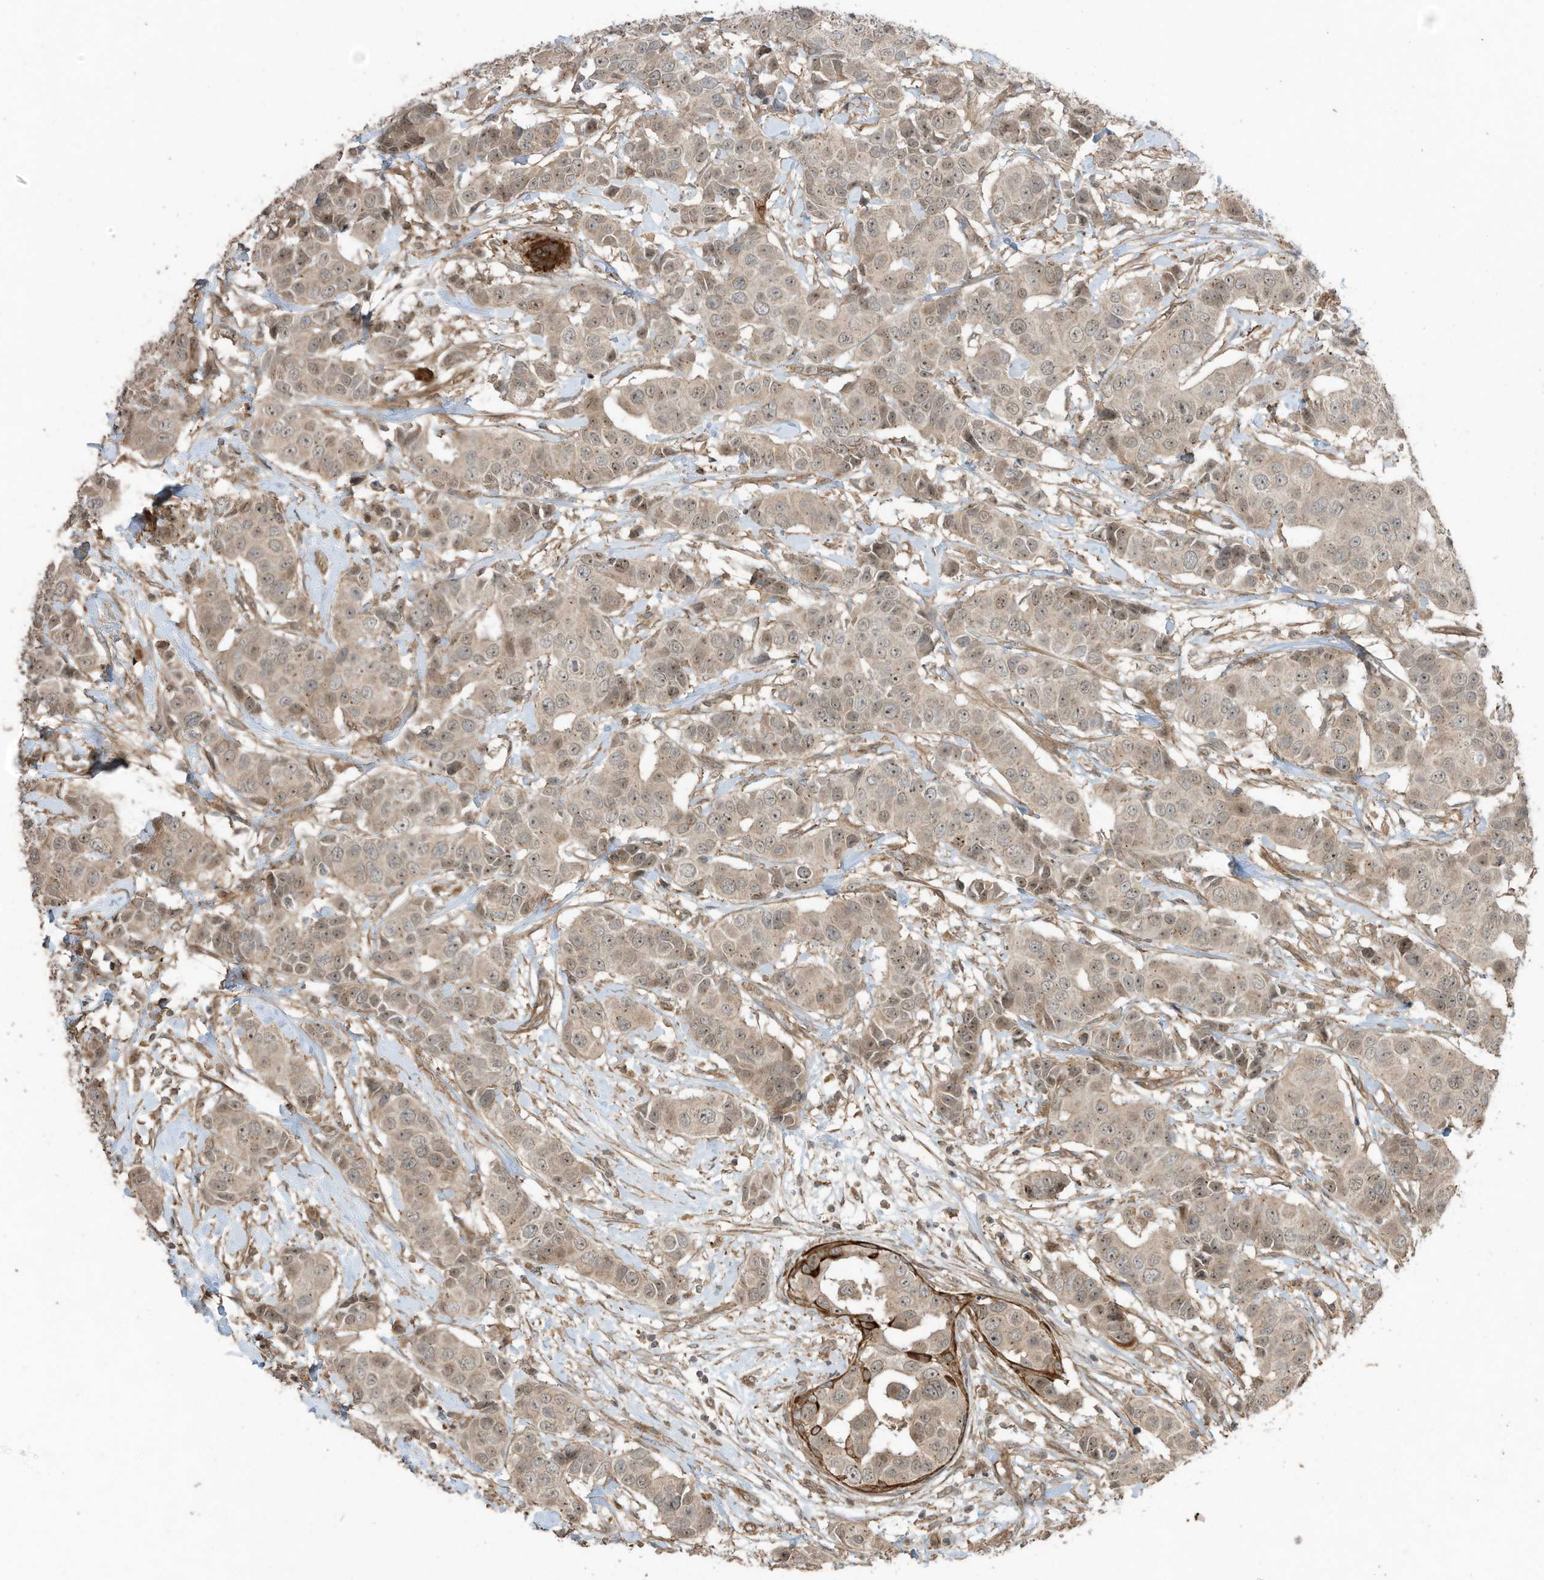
{"staining": {"intensity": "weak", "quantity": ">75%", "location": "cytoplasmic/membranous,nuclear"}, "tissue": "breast cancer", "cell_type": "Tumor cells", "image_type": "cancer", "snomed": [{"axis": "morphology", "description": "Normal tissue, NOS"}, {"axis": "morphology", "description": "Duct carcinoma"}, {"axis": "topography", "description": "Breast"}], "caption": "This micrograph reveals IHC staining of breast cancer, with low weak cytoplasmic/membranous and nuclear staining in about >75% of tumor cells.", "gene": "ZNF653", "patient": {"sex": "female", "age": 39}}